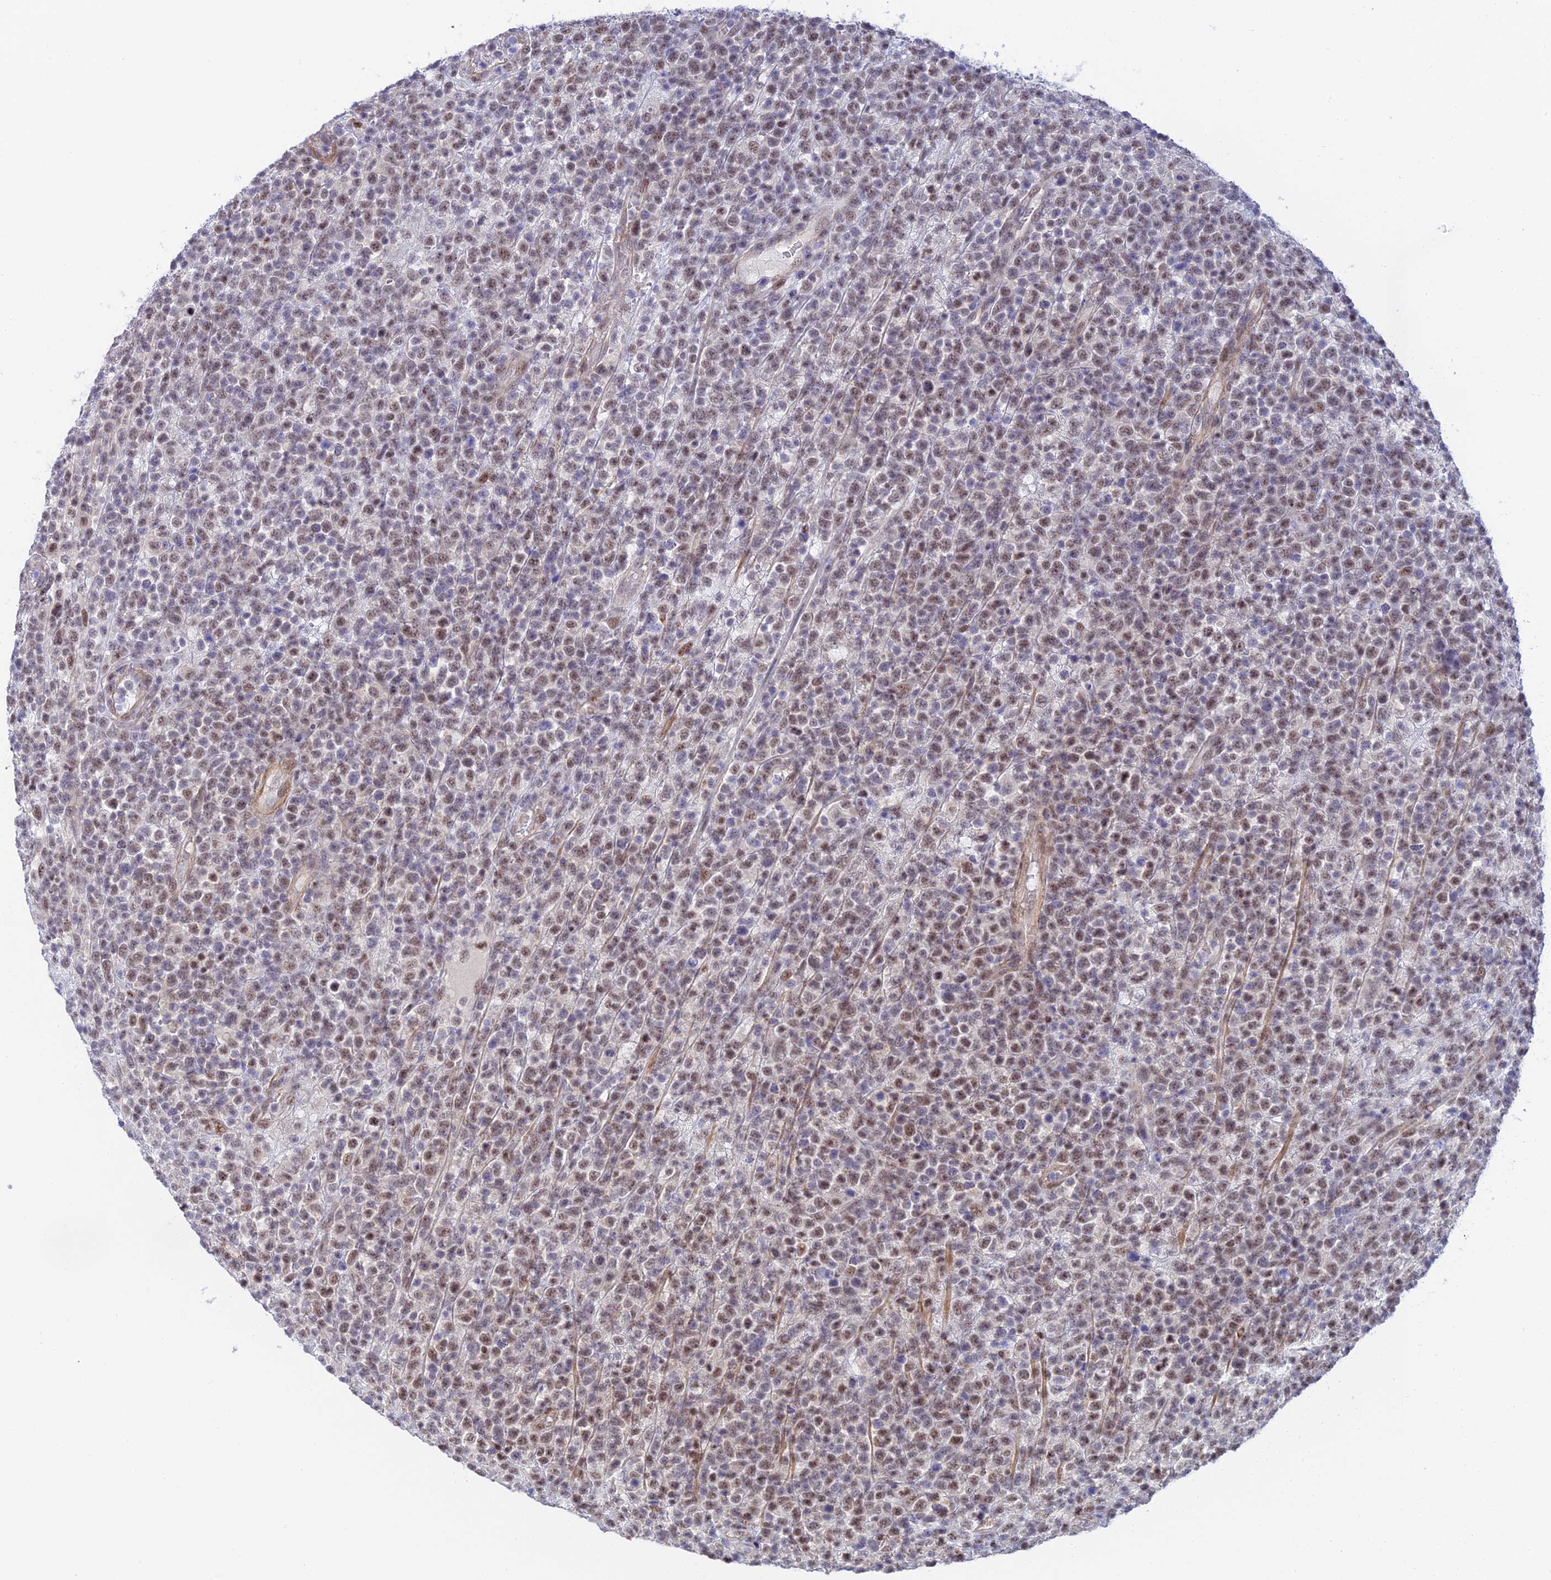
{"staining": {"intensity": "moderate", "quantity": ">75%", "location": "nuclear"}, "tissue": "lymphoma", "cell_type": "Tumor cells", "image_type": "cancer", "snomed": [{"axis": "morphology", "description": "Malignant lymphoma, non-Hodgkin's type, High grade"}, {"axis": "topography", "description": "Colon"}], "caption": "High-magnification brightfield microscopy of malignant lymphoma, non-Hodgkin's type (high-grade) stained with DAB (brown) and counterstained with hematoxylin (blue). tumor cells exhibit moderate nuclear positivity is identified in about>75% of cells.", "gene": "CFAP92", "patient": {"sex": "female", "age": 53}}